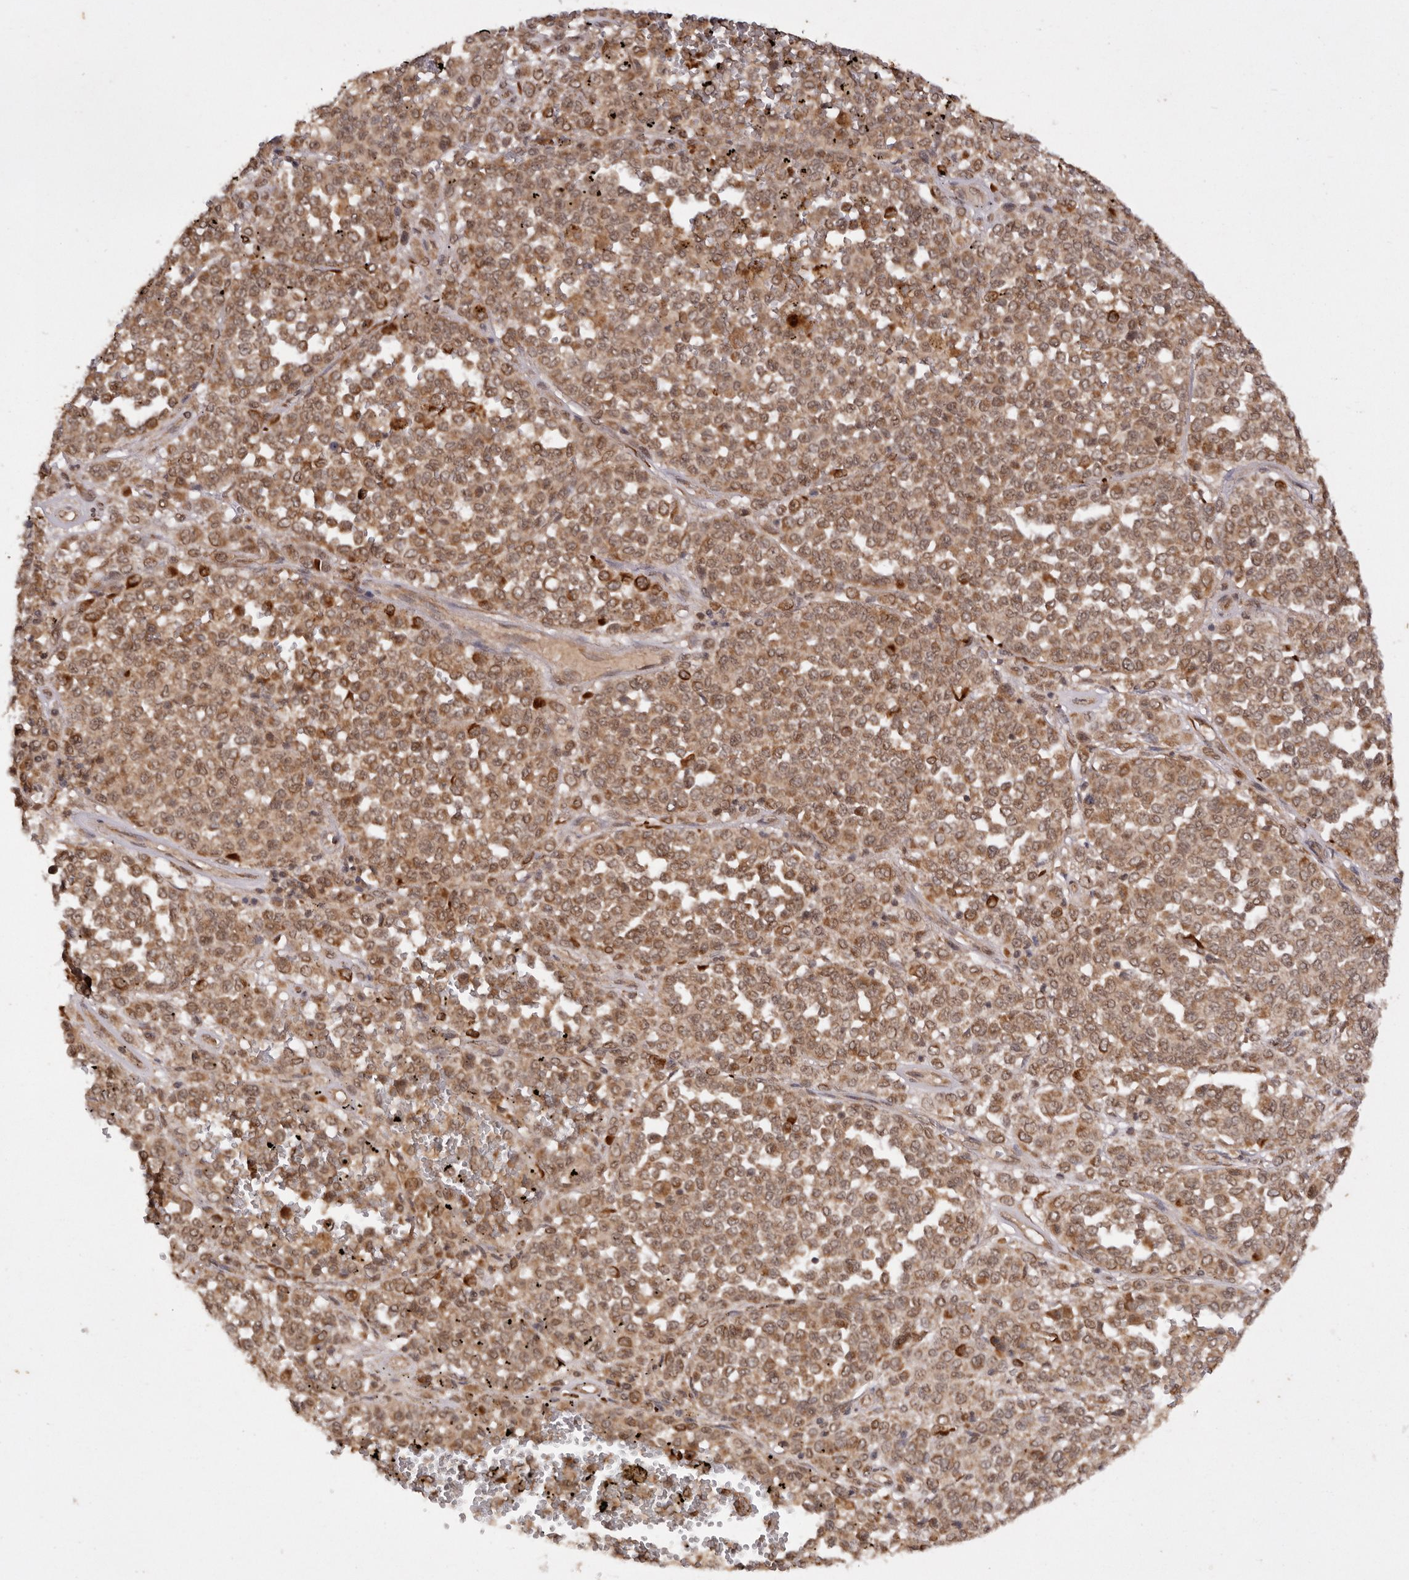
{"staining": {"intensity": "moderate", "quantity": ">75%", "location": "cytoplasmic/membranous,nuclear"}, "tissue": "melanoma", "cell_type": "Tumor cells", "image_type": "cancer", "snomed": [{"axis": "morphology", "description": "Malignant melanoma, Metastatic site"}, {"axis": "topography", "description": "Pancreas"}], "caption": "Human malignant melanoma (metastatic site) stained with a protein marker reveals moderate staining in tumor cells.", "gene": "TARS2", "patient": {"sex": "female", "age": 30}}